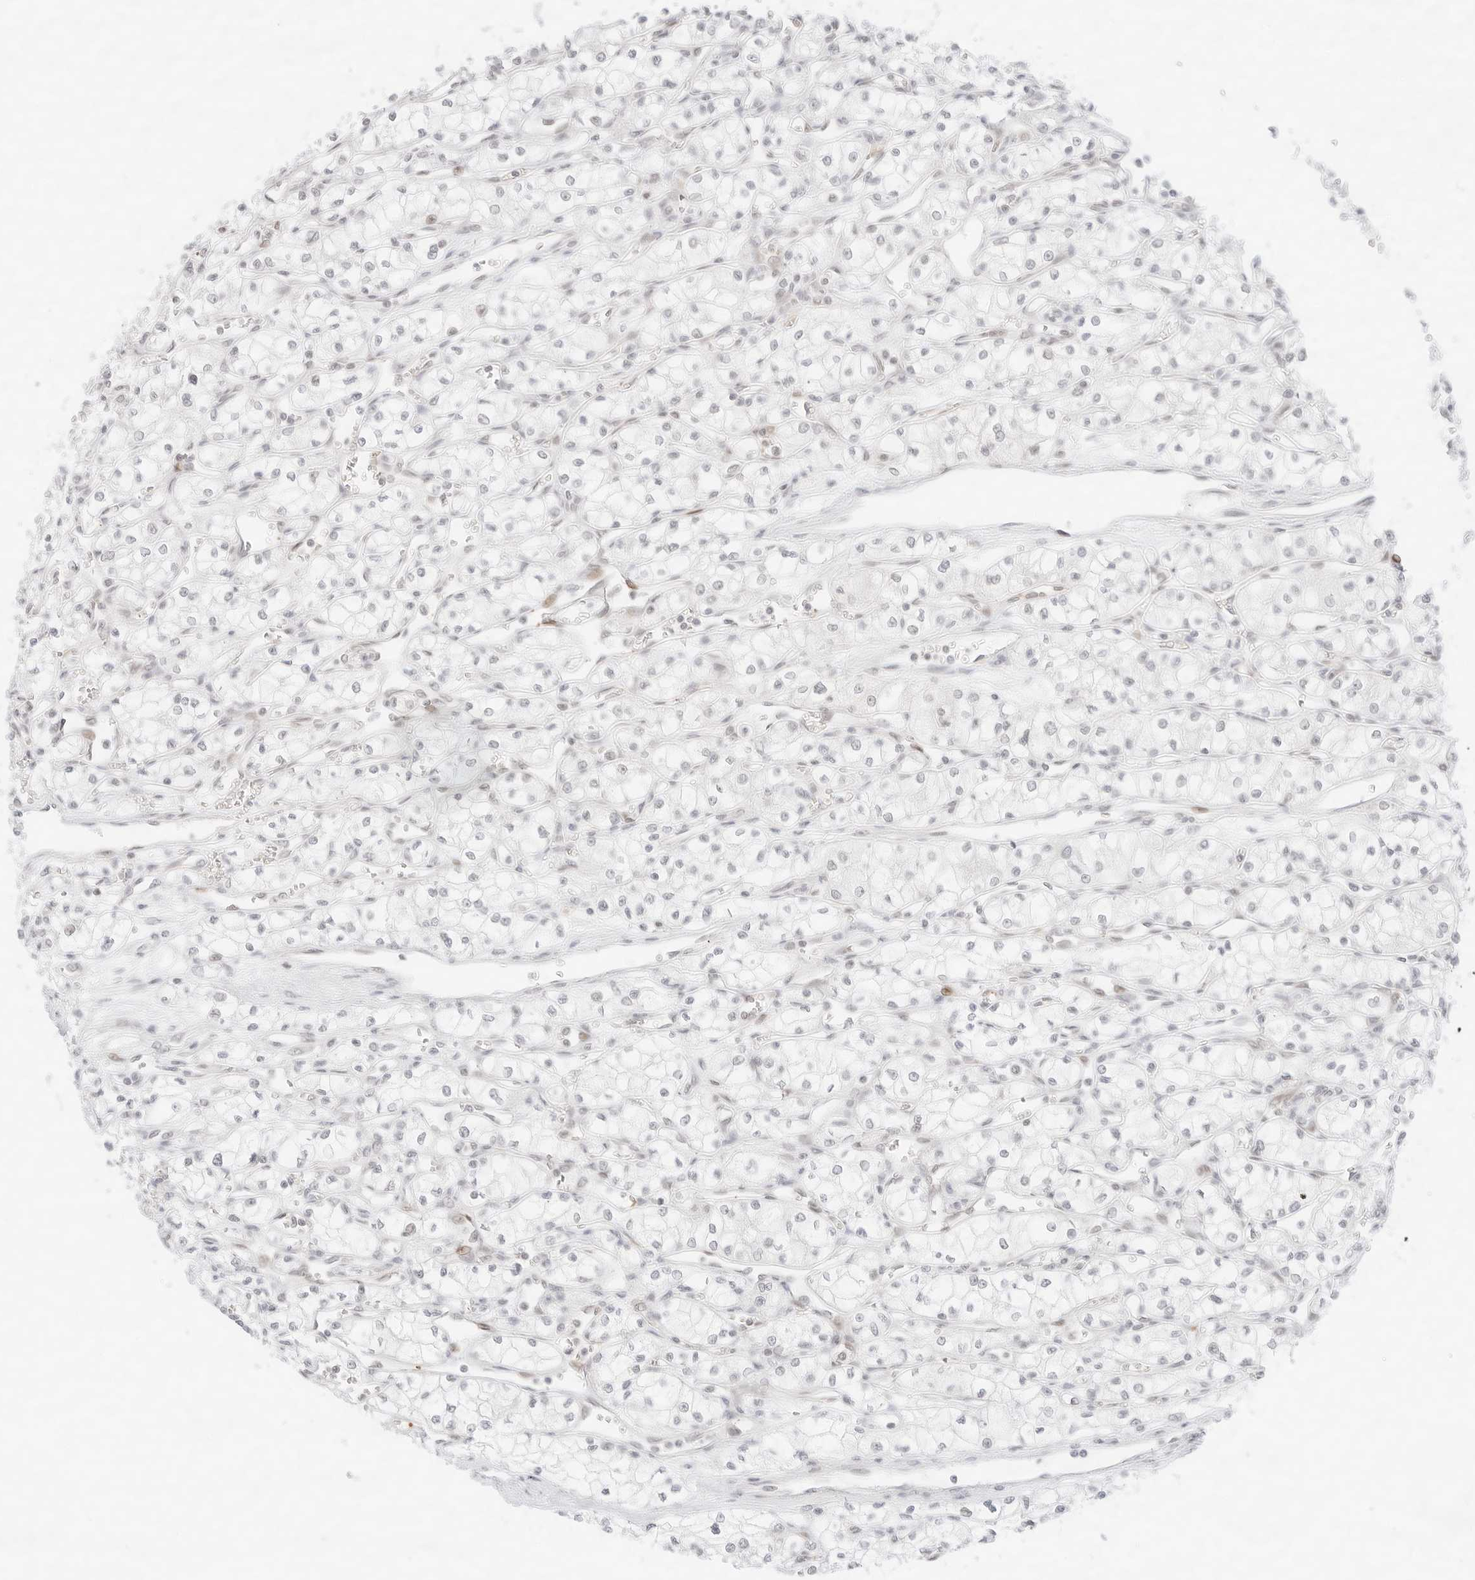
{"staining": {"intensity": "negative", "quantity": "none", "location": "none"}, "tissue": "renal cancer", "cell_type": "Tumor cells", "image_type": "cancer", "snomed": [{"axis": "morphology", "description": "Adenocarcinoma, NOS"}, {"axis": "topography", "description": "Kidney"}], "caption": "Immunohistochemistry (IHC) of adenocarcinoma (renal) demonstrates no positivity in tumor cells.", "gene": "GNAS", "patient": {"sex": "male", "age": 59}}